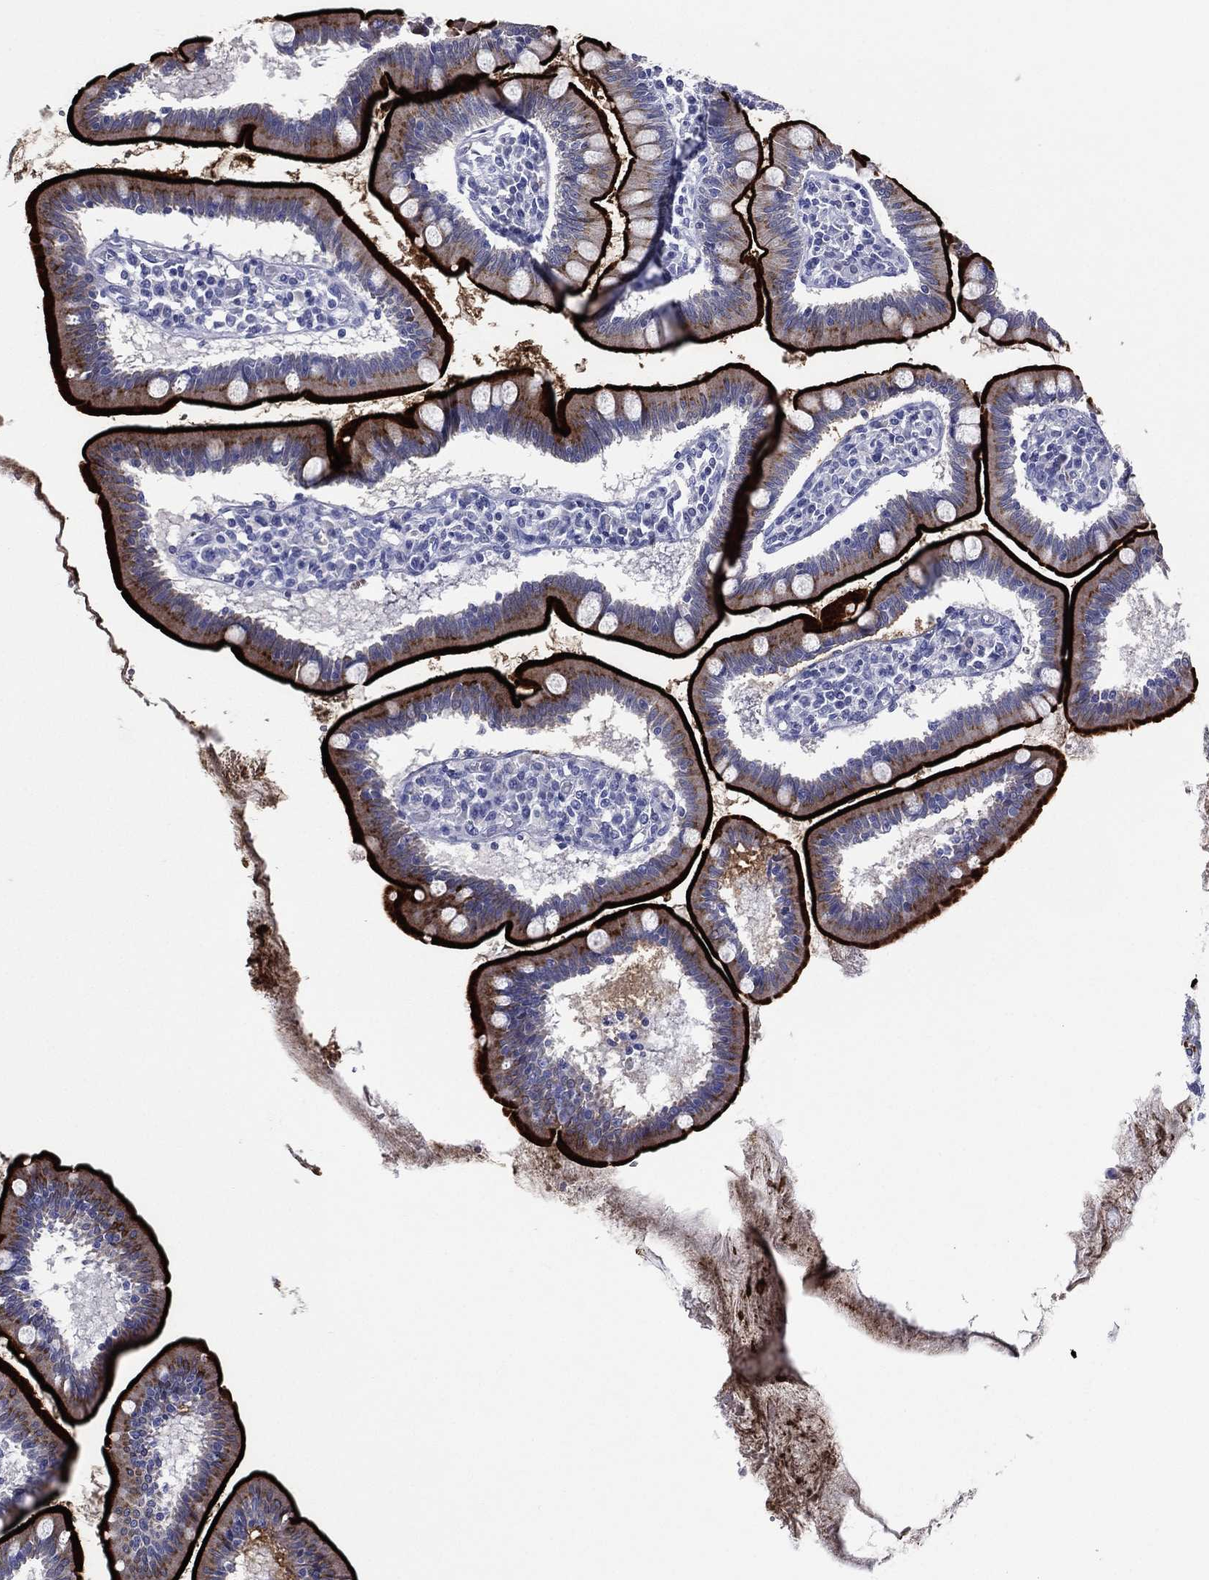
{"staining": {"intensity": "strong", "quantity": "25%-75%", "location": "cytoplasmic/membranous"}, "tissue": "small intestine", "cell_type": "Glandular cells", "image_type": "normal", "snomed": [{"axis": "morphology", "description": "Normal tissue, NOS"}, {"axis": "topography", "description": "Small intestine"}], "caption": "Unremarkable small intestine demonstrates strong cytoplasmic/membranous positivity in about 25%-75% of glandular cells, visualized by immunohistochemistry.", "gene": "ACE2", "patient": {"sex": "male", "age": 88}}